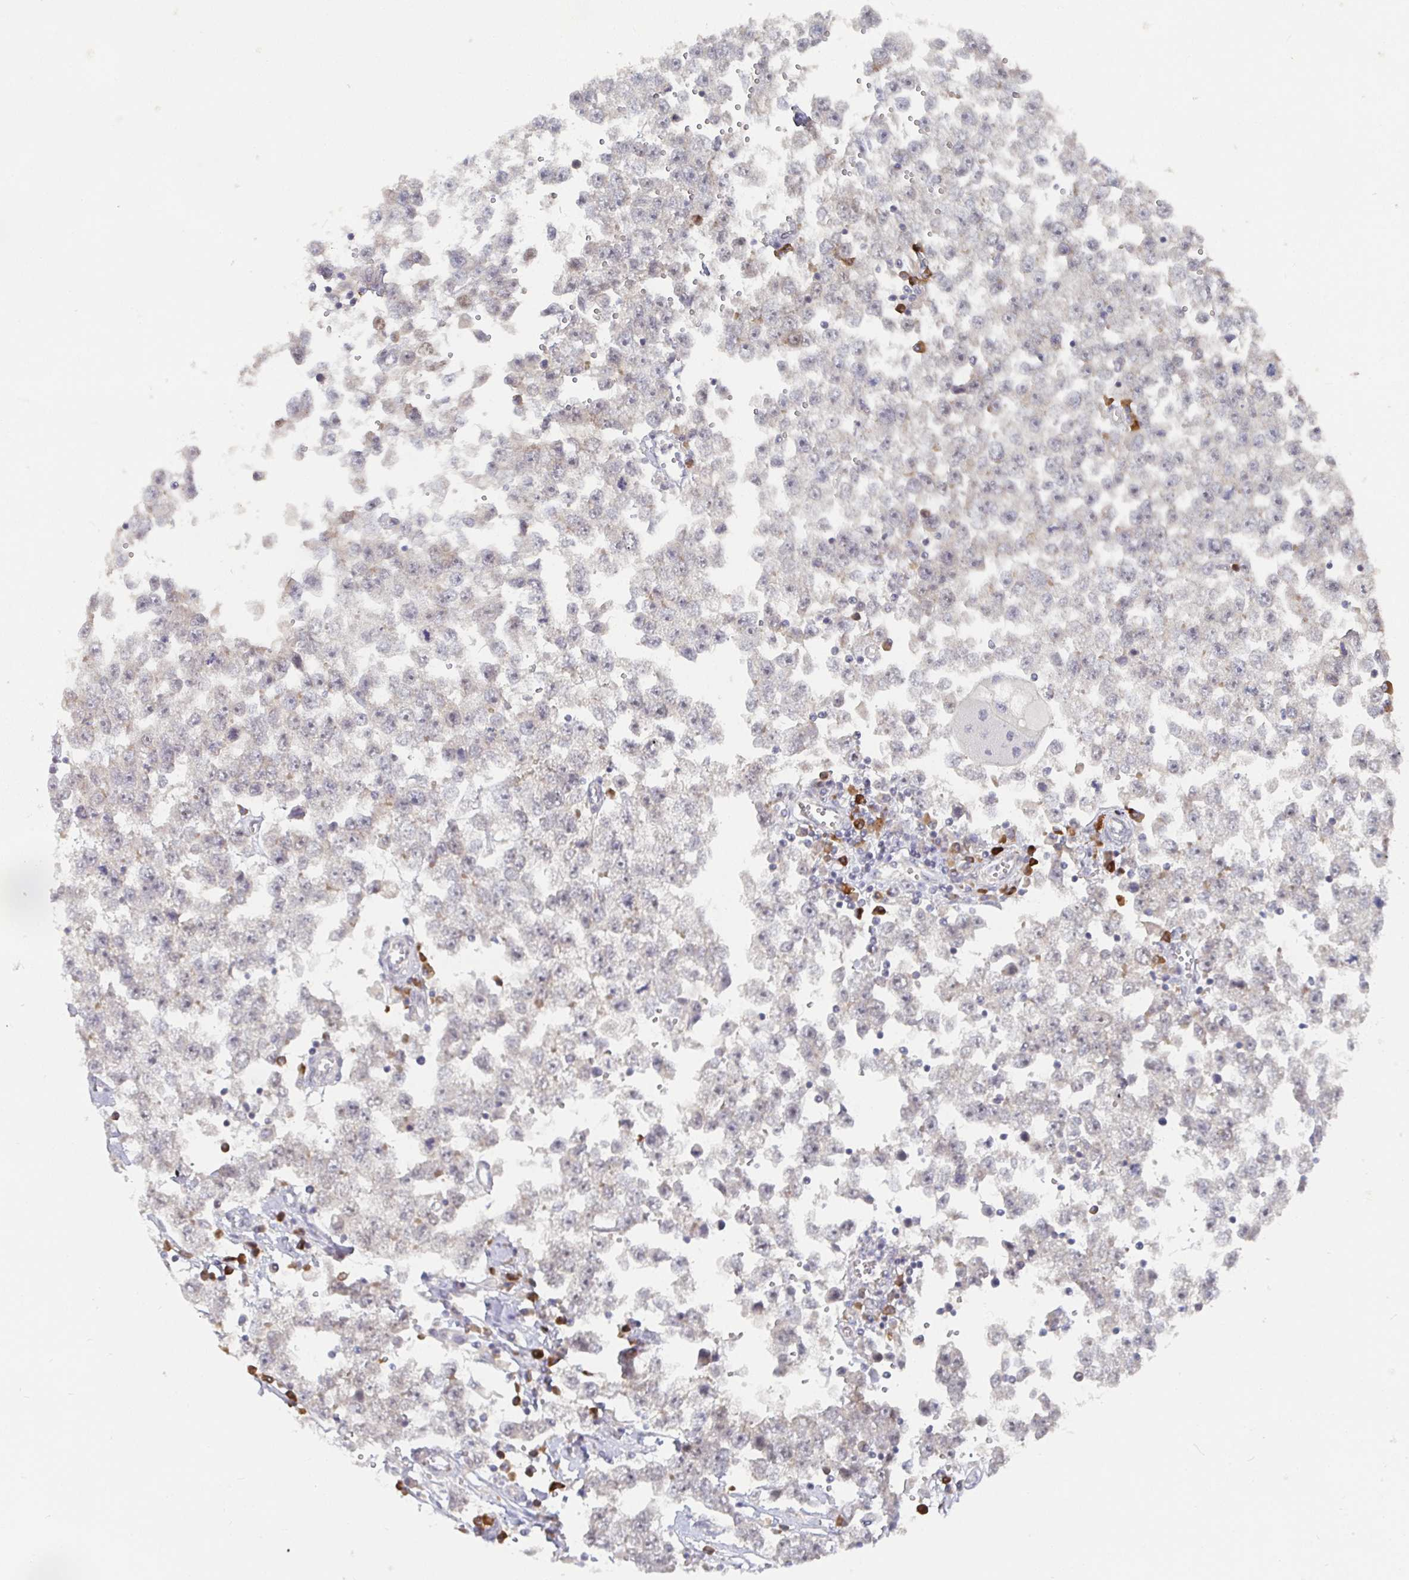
{"staining": {"intensity": "negative", "quantity": "none", "location": "none"}, "tissue": "testis cancer", "cell_type": "Tumor cells", "image_type": "cancer", "snomed": [{"axis": "morphology", "description": "Seminoma, NOS"}, {"axis": "topography", "description": "Testis"}], "caption": "A high-resolution image shows immunohistochemistry (IHC) staining of testis cancer, which displays no significant expression in tumor cells.", "gene": "MEIS1", "patient": {"sex": "male", "age": 34}}